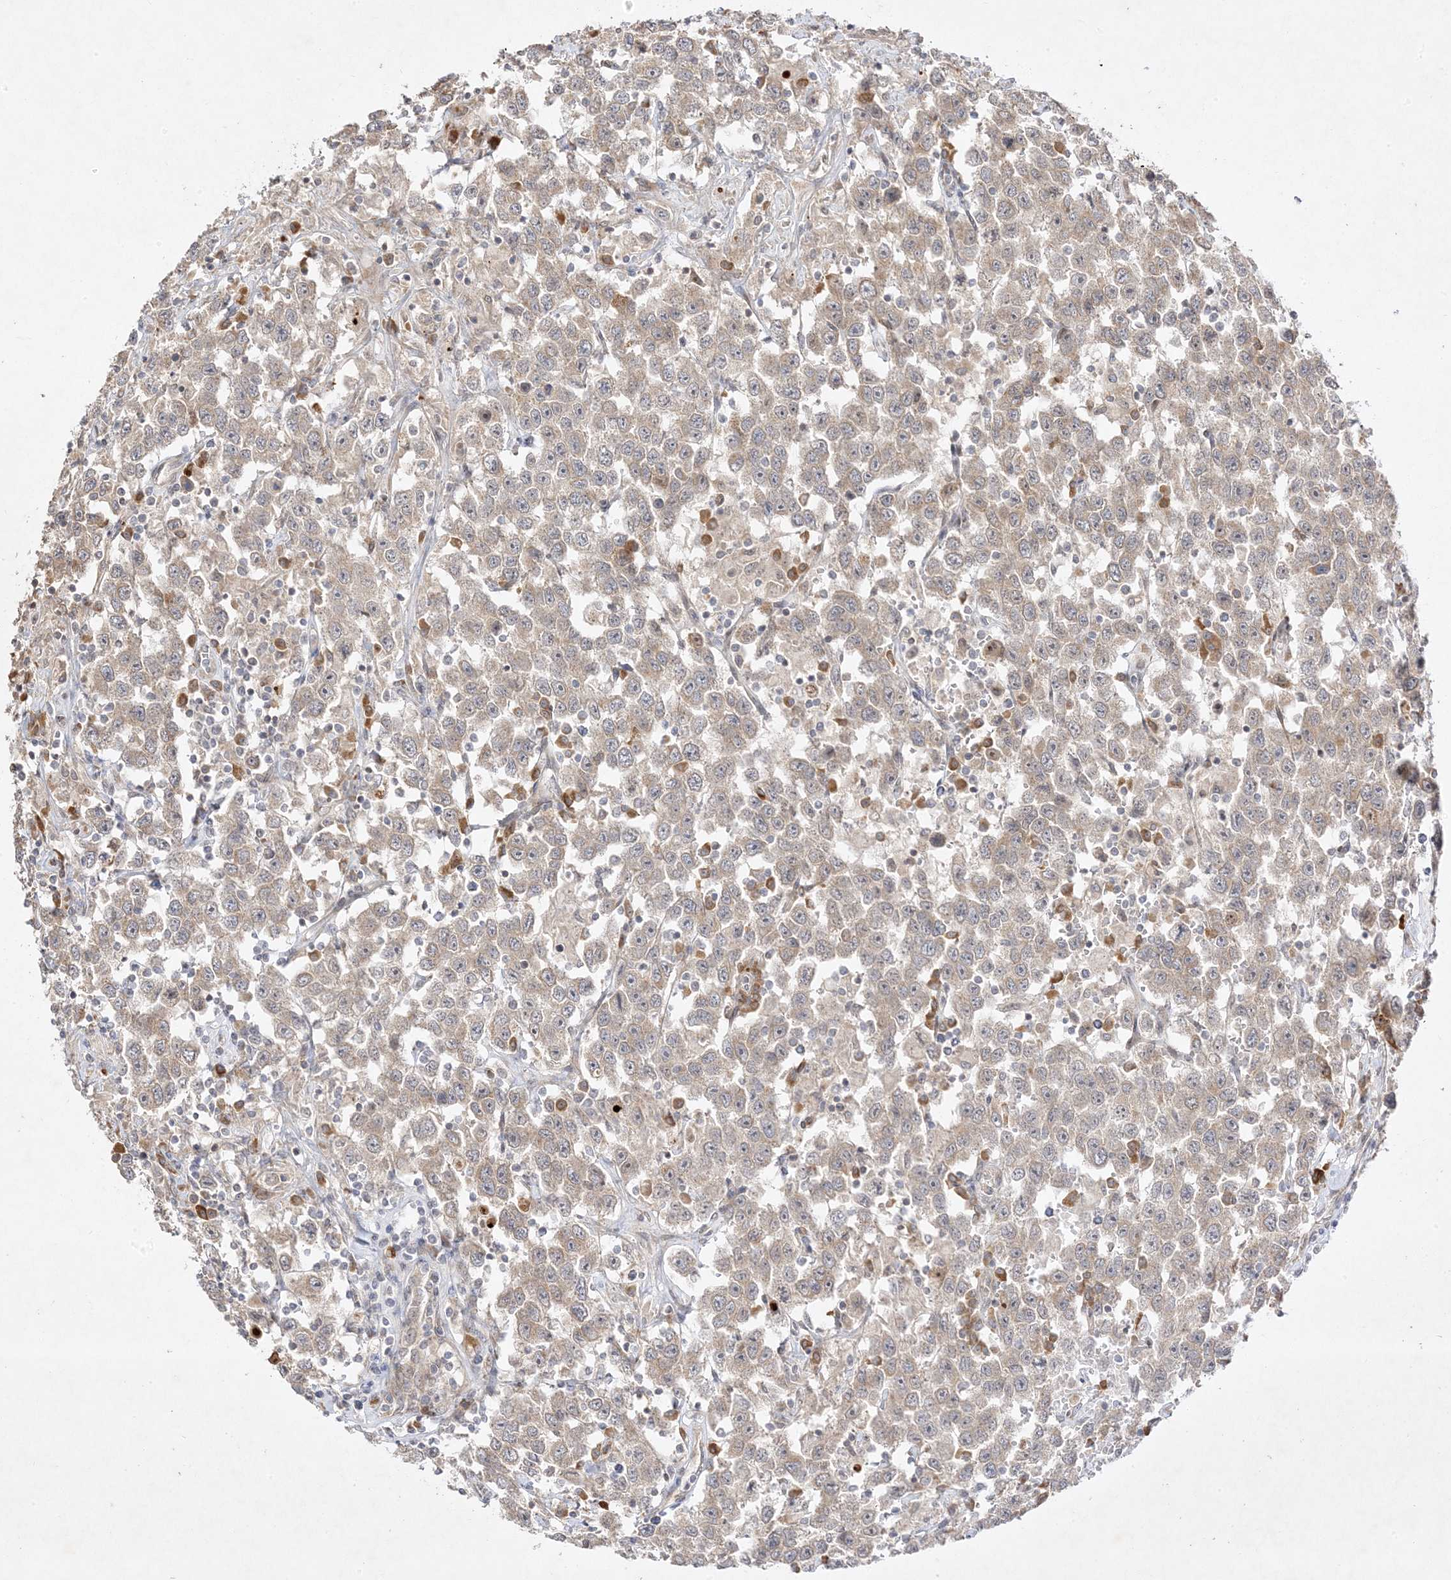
{"staining": {"intensity": "weak", "quantity": ">75%", "location": "cytoplasmic/membranous"}, "tissue": "testis cancer", "cell_type": "Tumor cells", "image_type": "cancer", "snomed": [{"axis": "morphology", "description": "Seminoma, NOS"}, {"axis": "topography", "description": "Testis"}], "caption": "A brown stain shows weak cytoplasmic/membranous positivity of a protein in human testis seminoma tumor cells.", "gene": "C2CD2", "patient": {"sex": "male", "age": 41}}